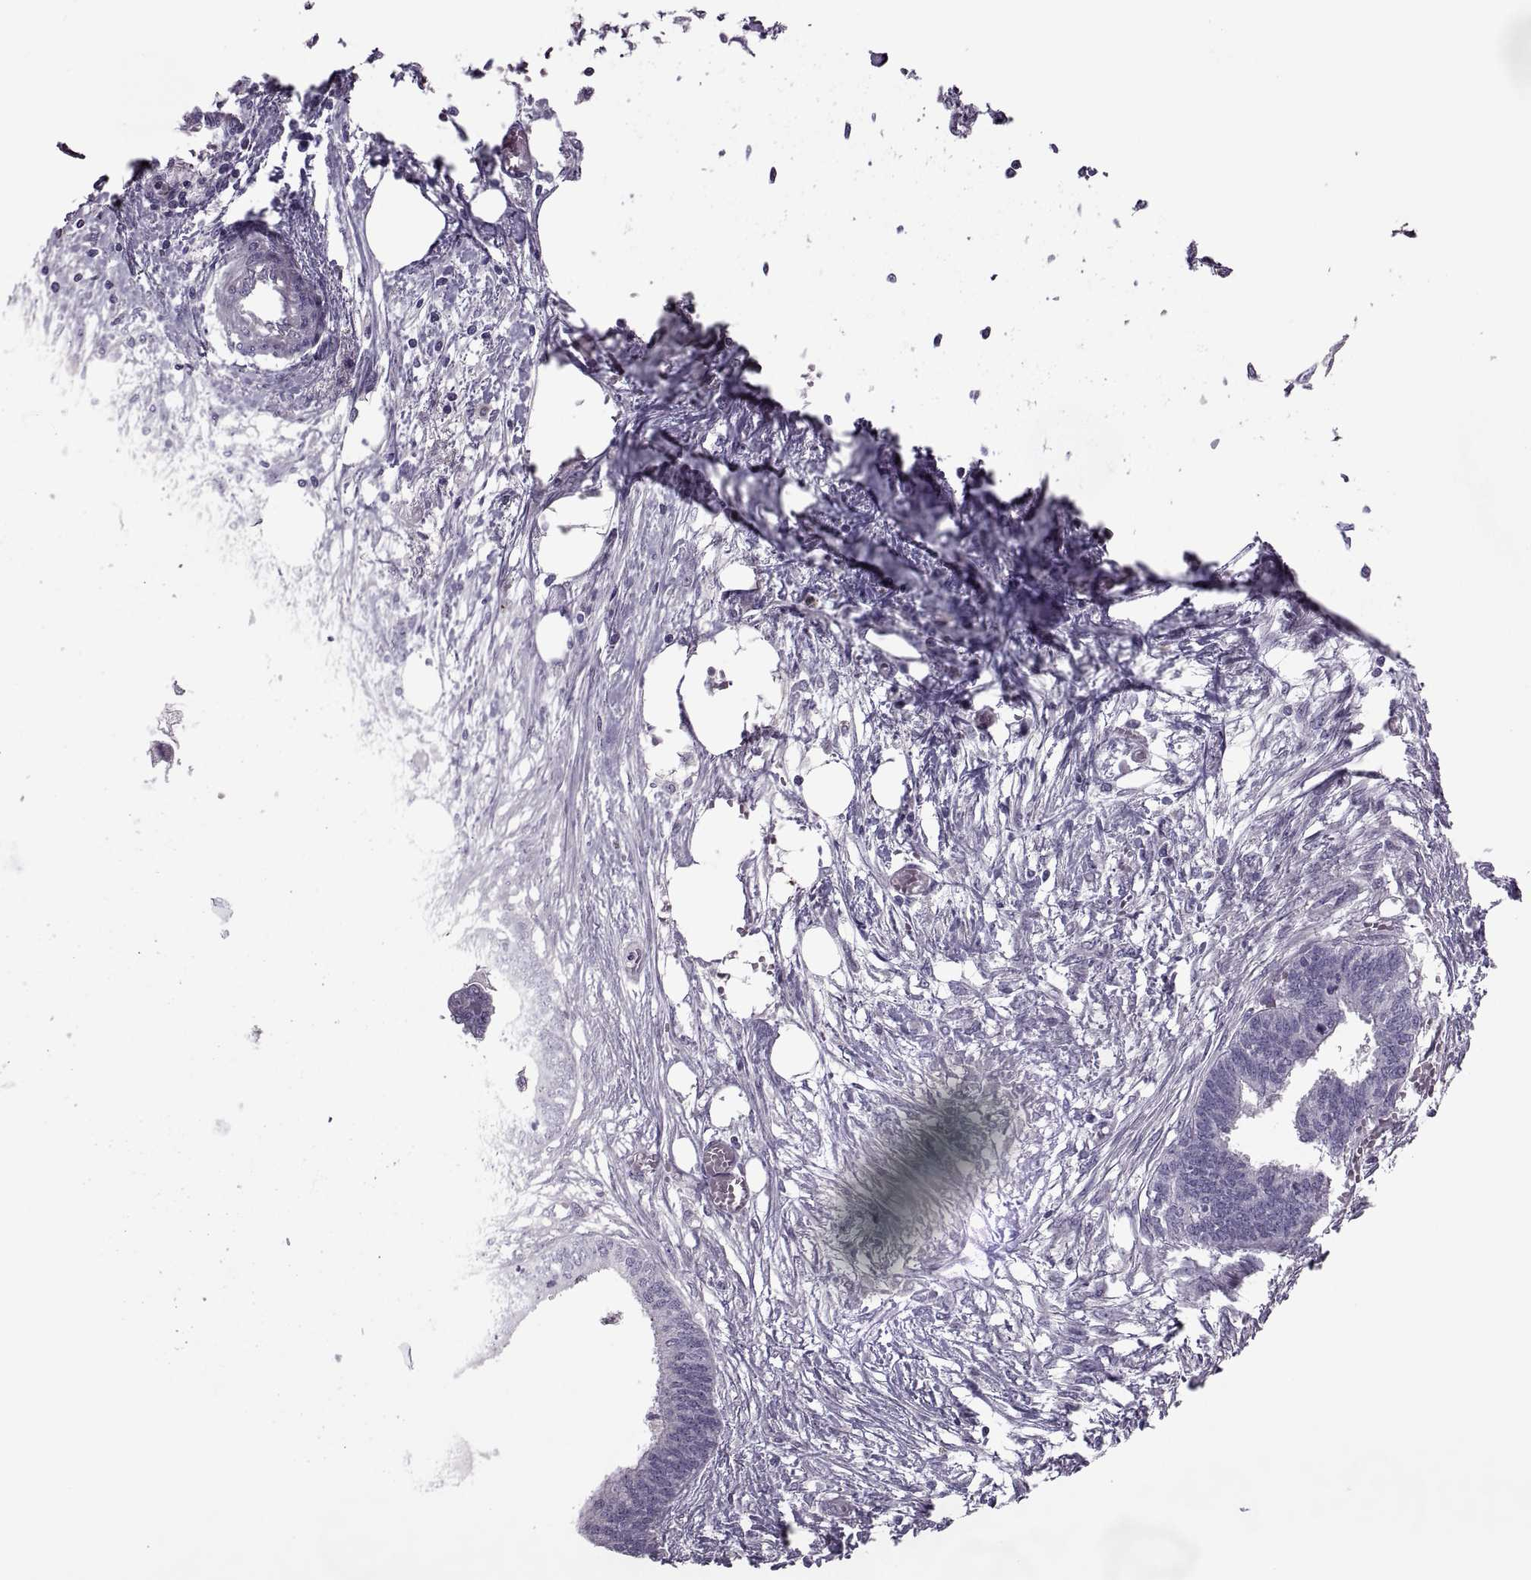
{"staining": {"intensity": "negative", "quantity": "none", "location": "none"}, "tissue": "endometrial cancer", "cell_type": "Tumor cells", "image_type": "cancer", "snomed": [{"axis": "morphology", "description": "Adenocarcinoma, NOS"}, {"axis": "morphology", "description": "Adenocarcinoma, metastatic, NOS"}, {"axis": "topography", "description": "Adipose tissue"}, {"axis": "topography", "description": "Endometrium"}], "caption": "Tumor cells are negative for brown protein staining in endometrial adenocarcinoma.", "gene": "ODF3", "patient": {"sex": "female", "age": 67}}